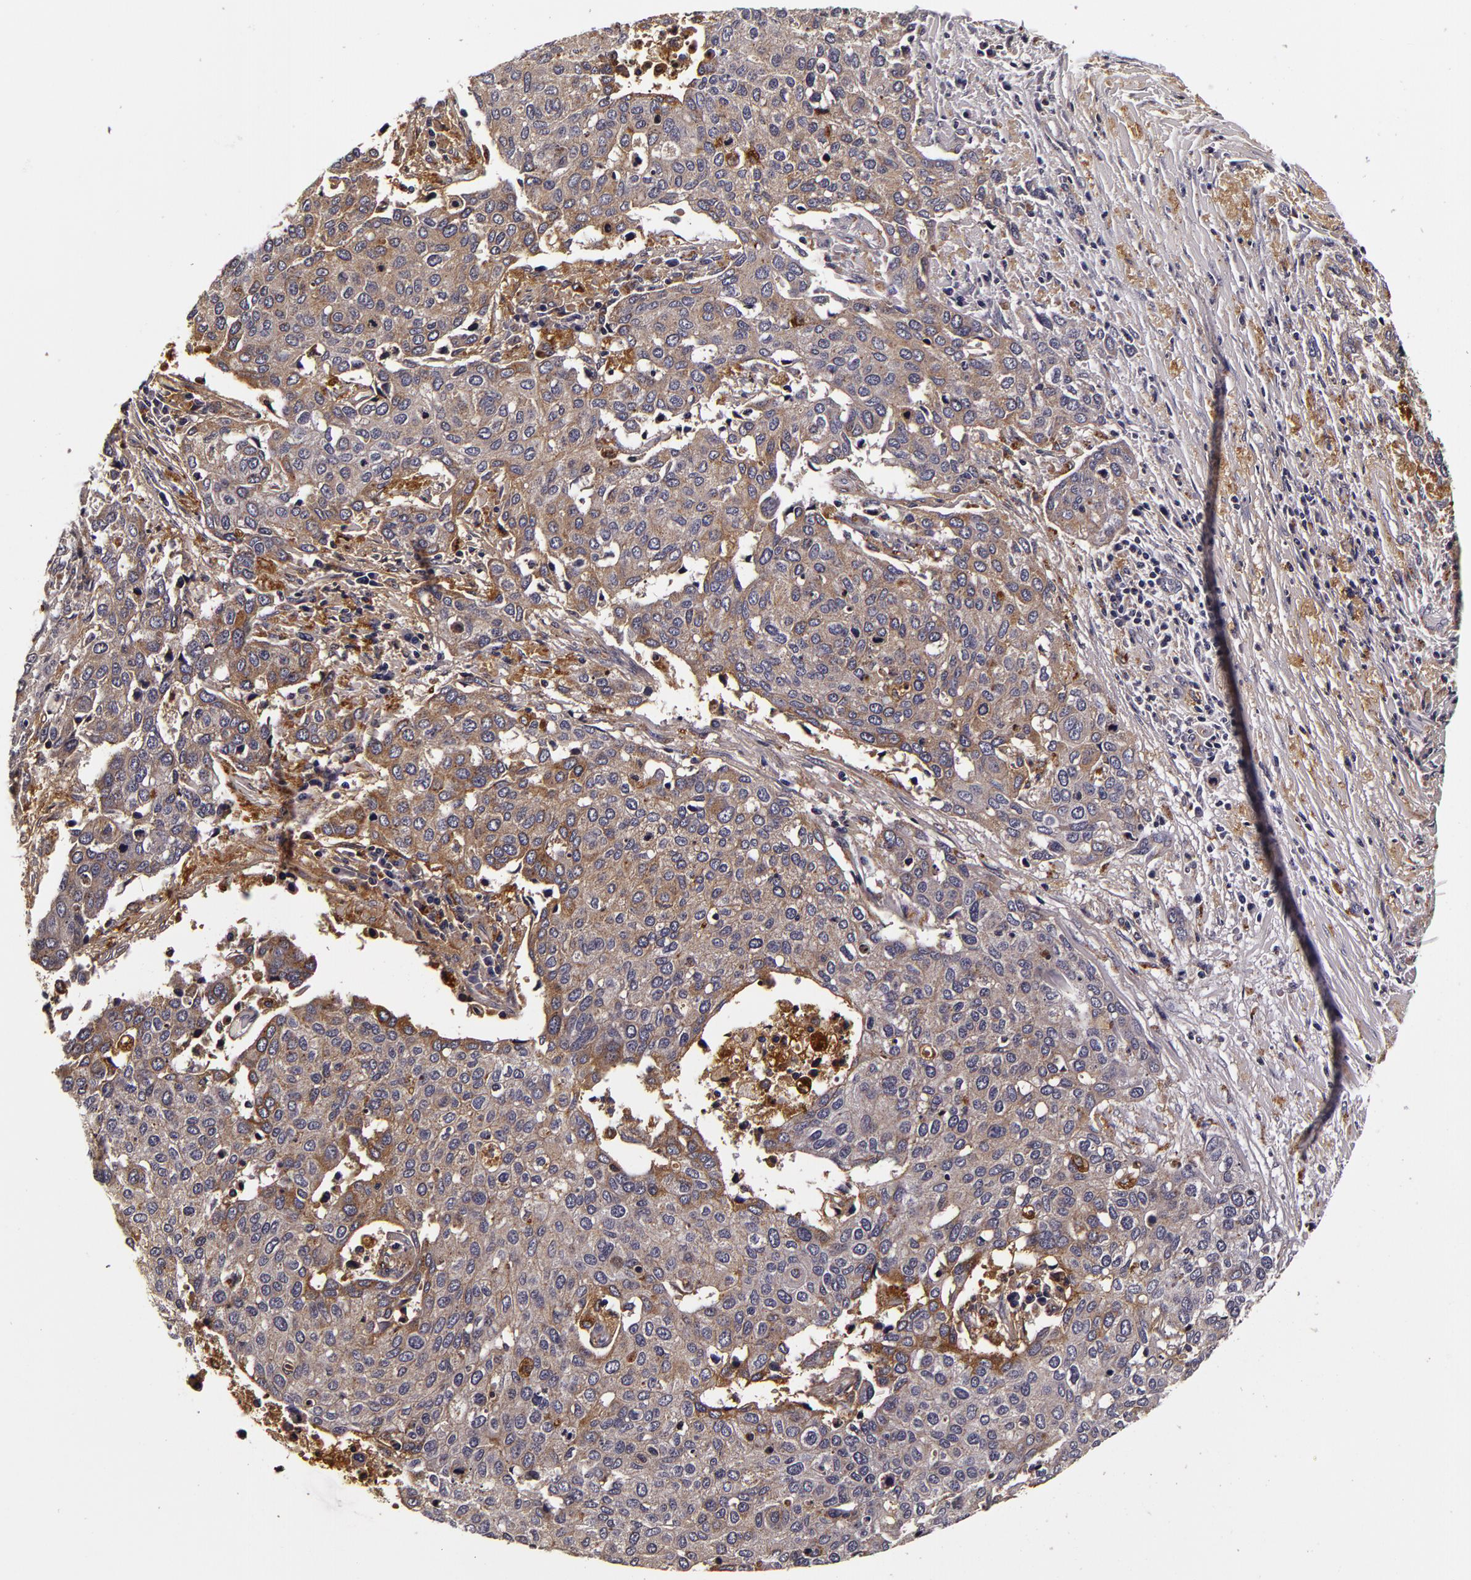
{"staining": {"intensity": "negative", "quantity": "none", "location": "none"}, "tissue": "cervical cancer", "cell_type": "Tumor cells", "image_type": "cancer", "snomed": [{"axis": "morphology", "description": "Squamous cell carcinoma, NOS"}, {"axis": "topography", "description": "Cervix"}], "caption": "Immunohistochemical staining of human cervical cancer (squamous cell carcinoma) exhibits no significant staining in tumor cells.", "gene": "LGALS3BP", "patient": {"sex": "female", "age": 54}}